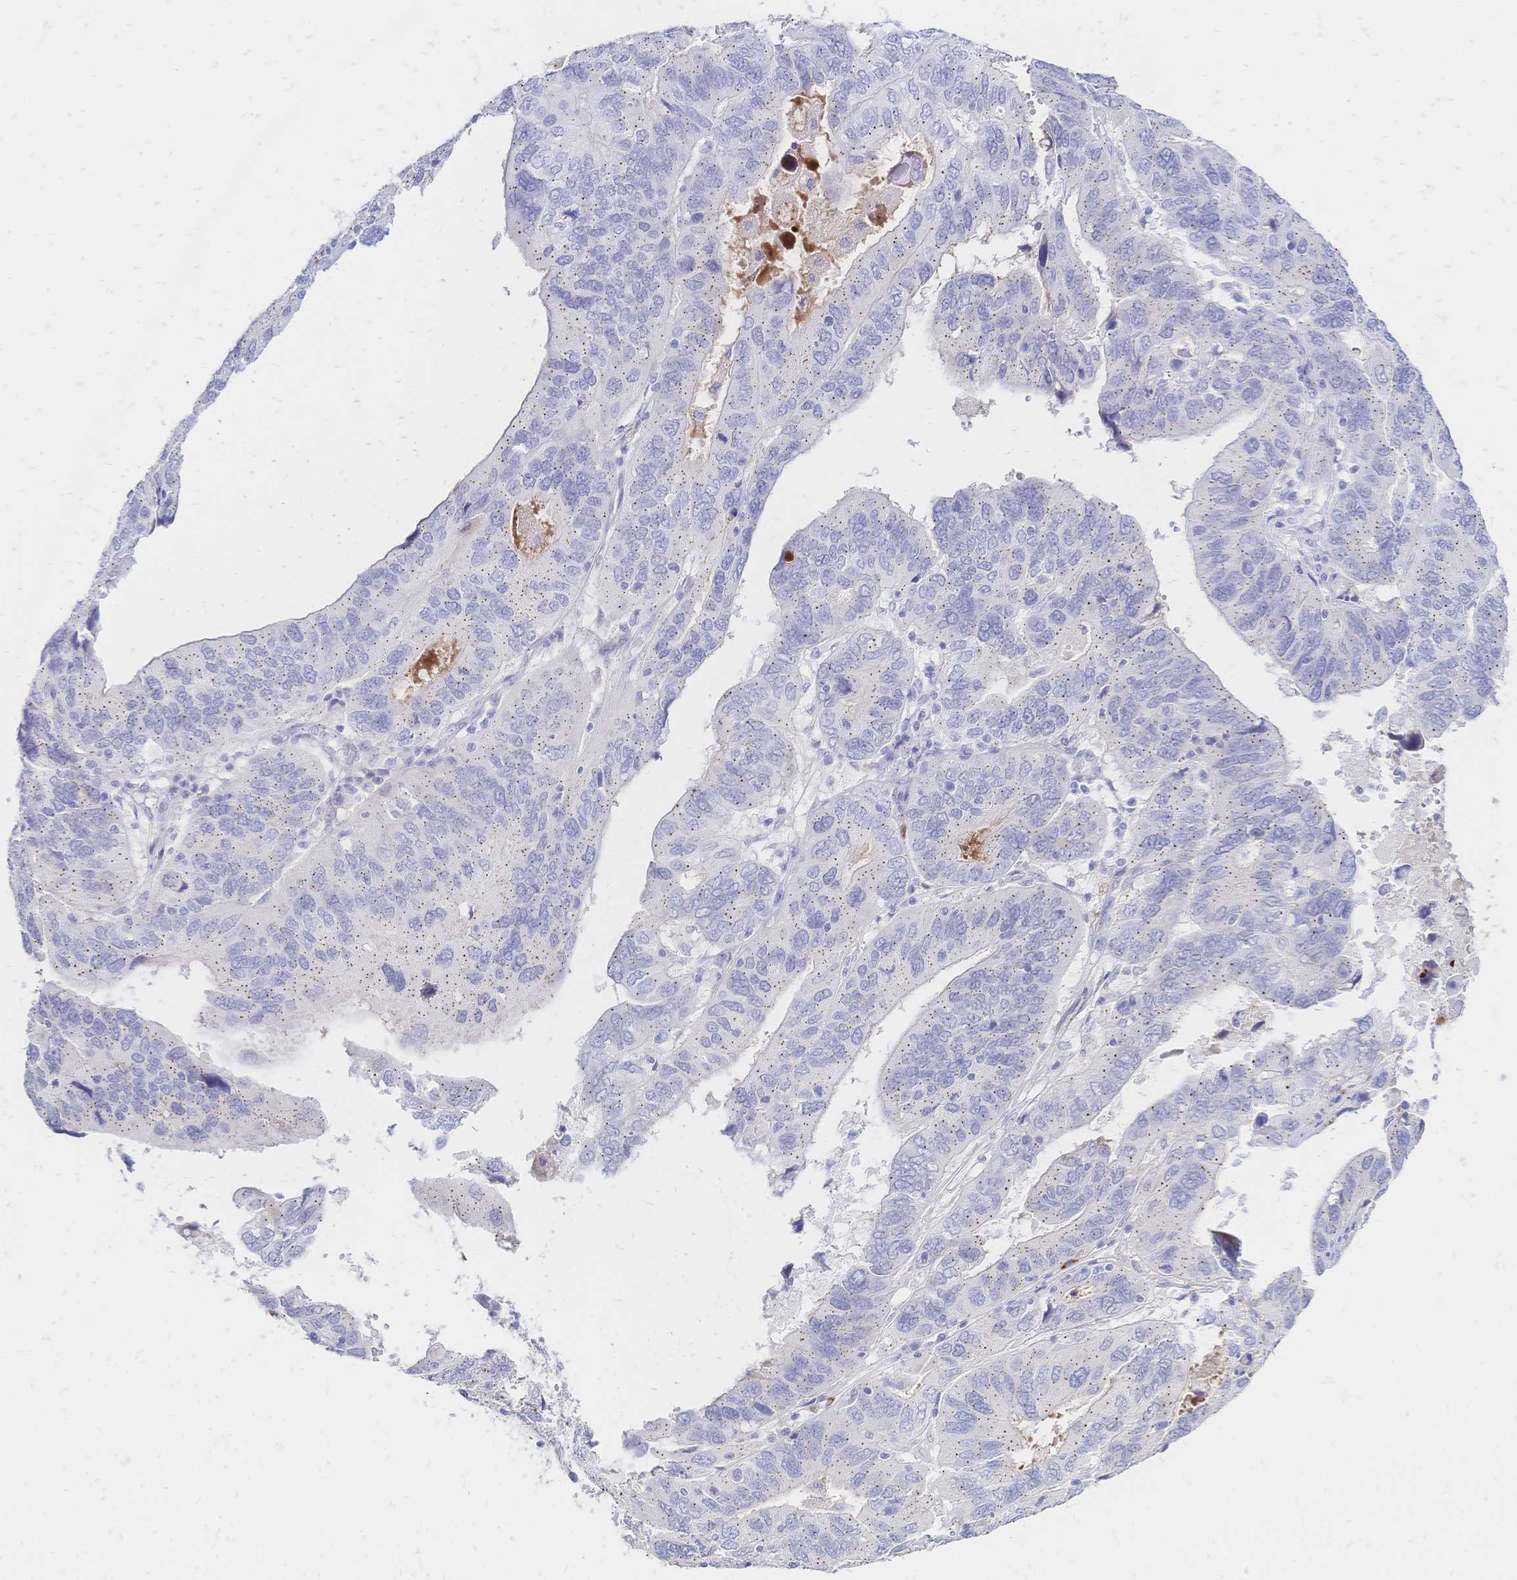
{"staining": {"intensity": "negative", "quantity": "none", "location": "none"}, "tissue": "ovarian cancer", "cell_type": "Tumor cells", "image_type": "cancer", "snomed": [{"axis": "morphology", "description": "Cystadenocarcinoma, serous, NOS"}, {"axis": "topography", "description": "Ovary"}], "caption": "Human ovarian serous cystadenocarcinoma stained for a protein using immunohistochemistry shows no expression in tumor cells.", "gene": "PSORS1C2", "patient": {"sex": "female", "age": 79}}